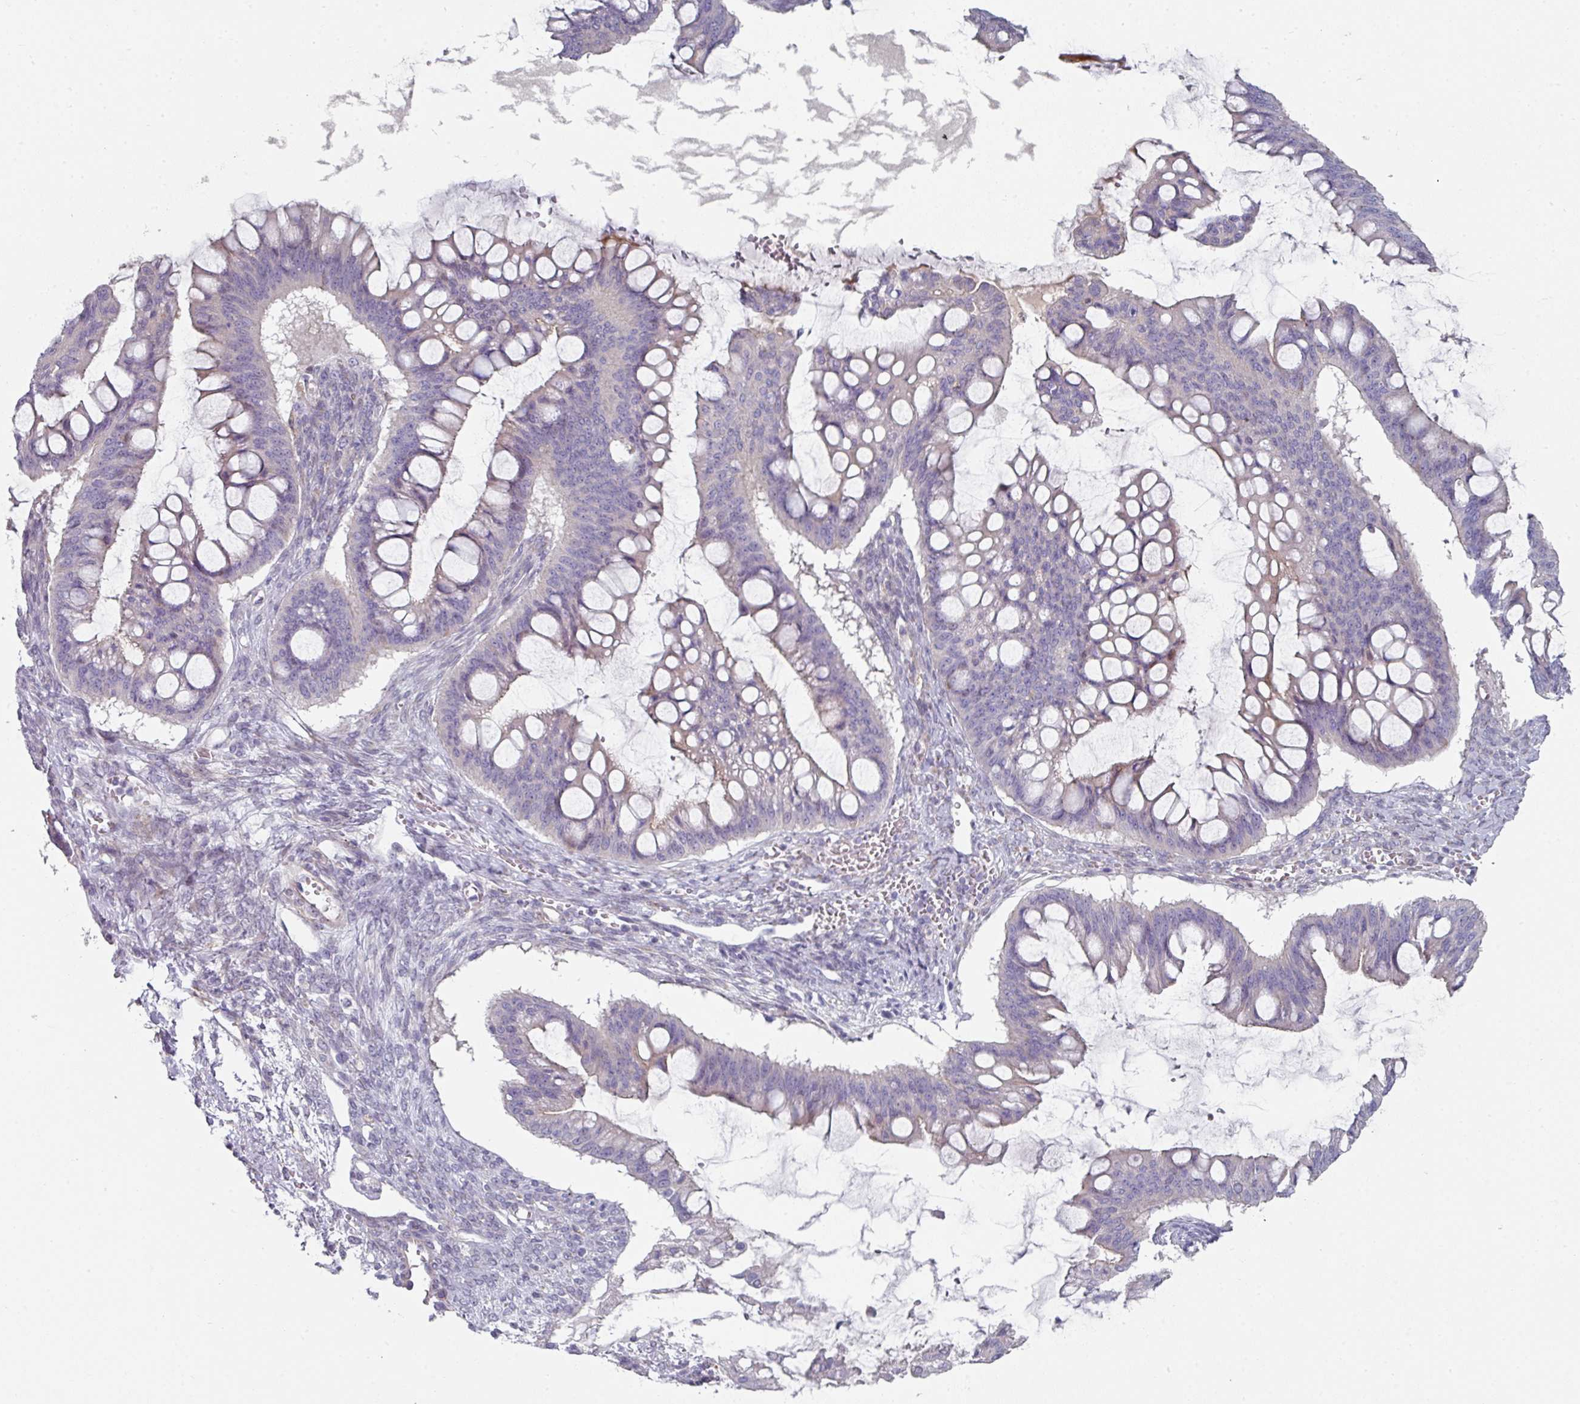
{"staining": {"intensity": "negative", "quantity": "none", "location": "none"}, "tissue": "ovarian cancer", "cell_type": "Tumor cells", "image_type": "cancer", "snomed": [{"axis": "morphology", "description": "Cystadenocarcinoma, mucinous, NOS"}, {"axis": "topography", "description": "Ovary"}], "caption": "High power microscopy image of an IHC micrograph of ovarian cancer (mucinous cystadenocarcinoma), revealing no significant positivity in tumor cells.", "gene": "WSB2", "patient": {"sex": "female", "age": 73}}